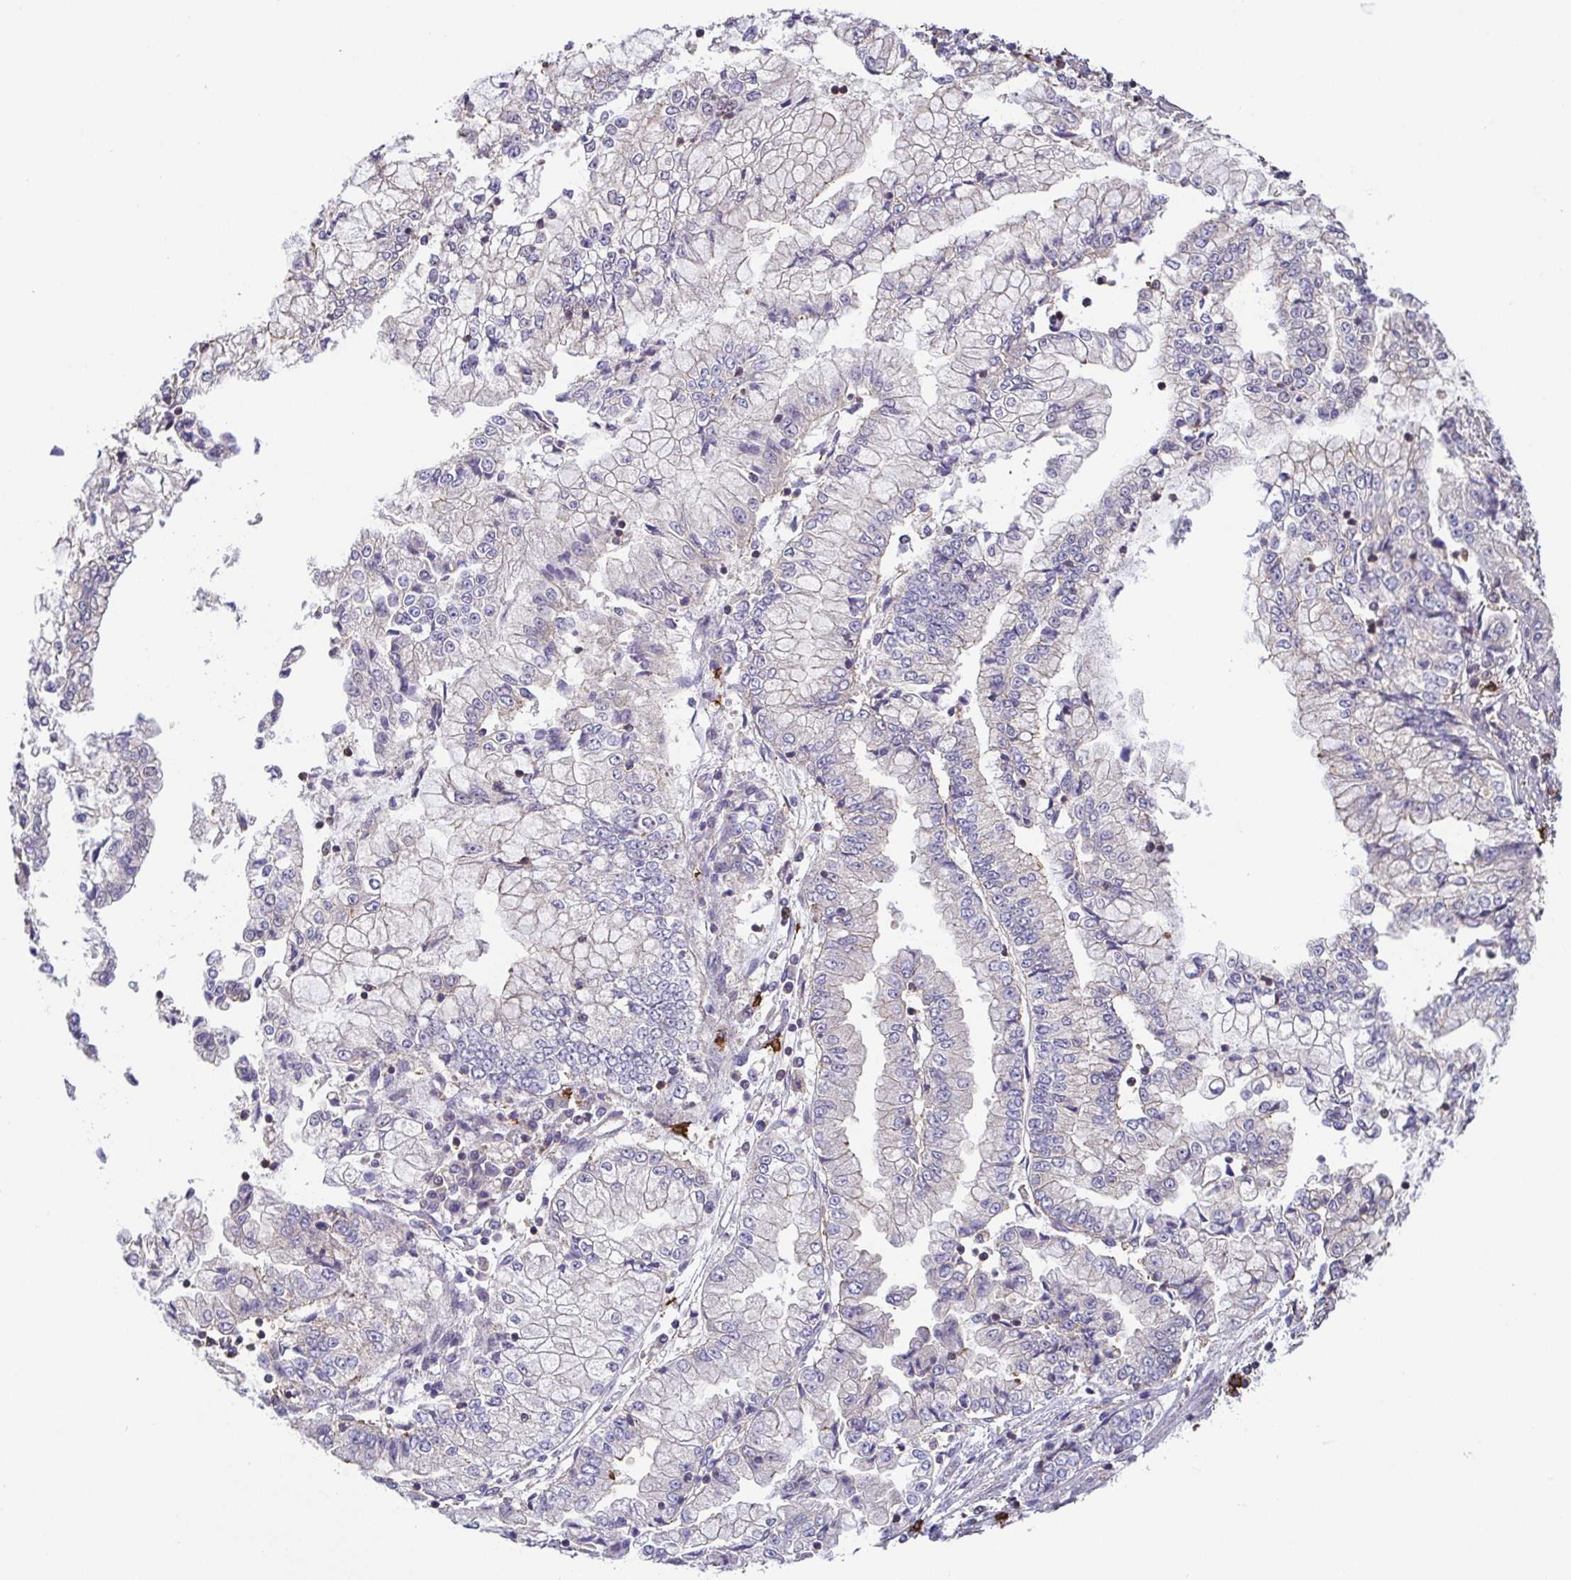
{"staining": {"intensity": "negative", "quantity": "none", "location": "none"}, "tissue": "stomach cancer", "cell_type": "Tumor cells", "image_type": "cancer", "snomed": [{"axis": "morphology", "description": "Adenocarcinoma, NOS"}, {"axis": "topography", "description": "Stomach, upper"}], "caption": "Human stomach cancer stained for a protein using IHC demonstrates no expression in tumor cells.", "gene": "PREPL", "patient": {"sex": "female", "age": 74}}